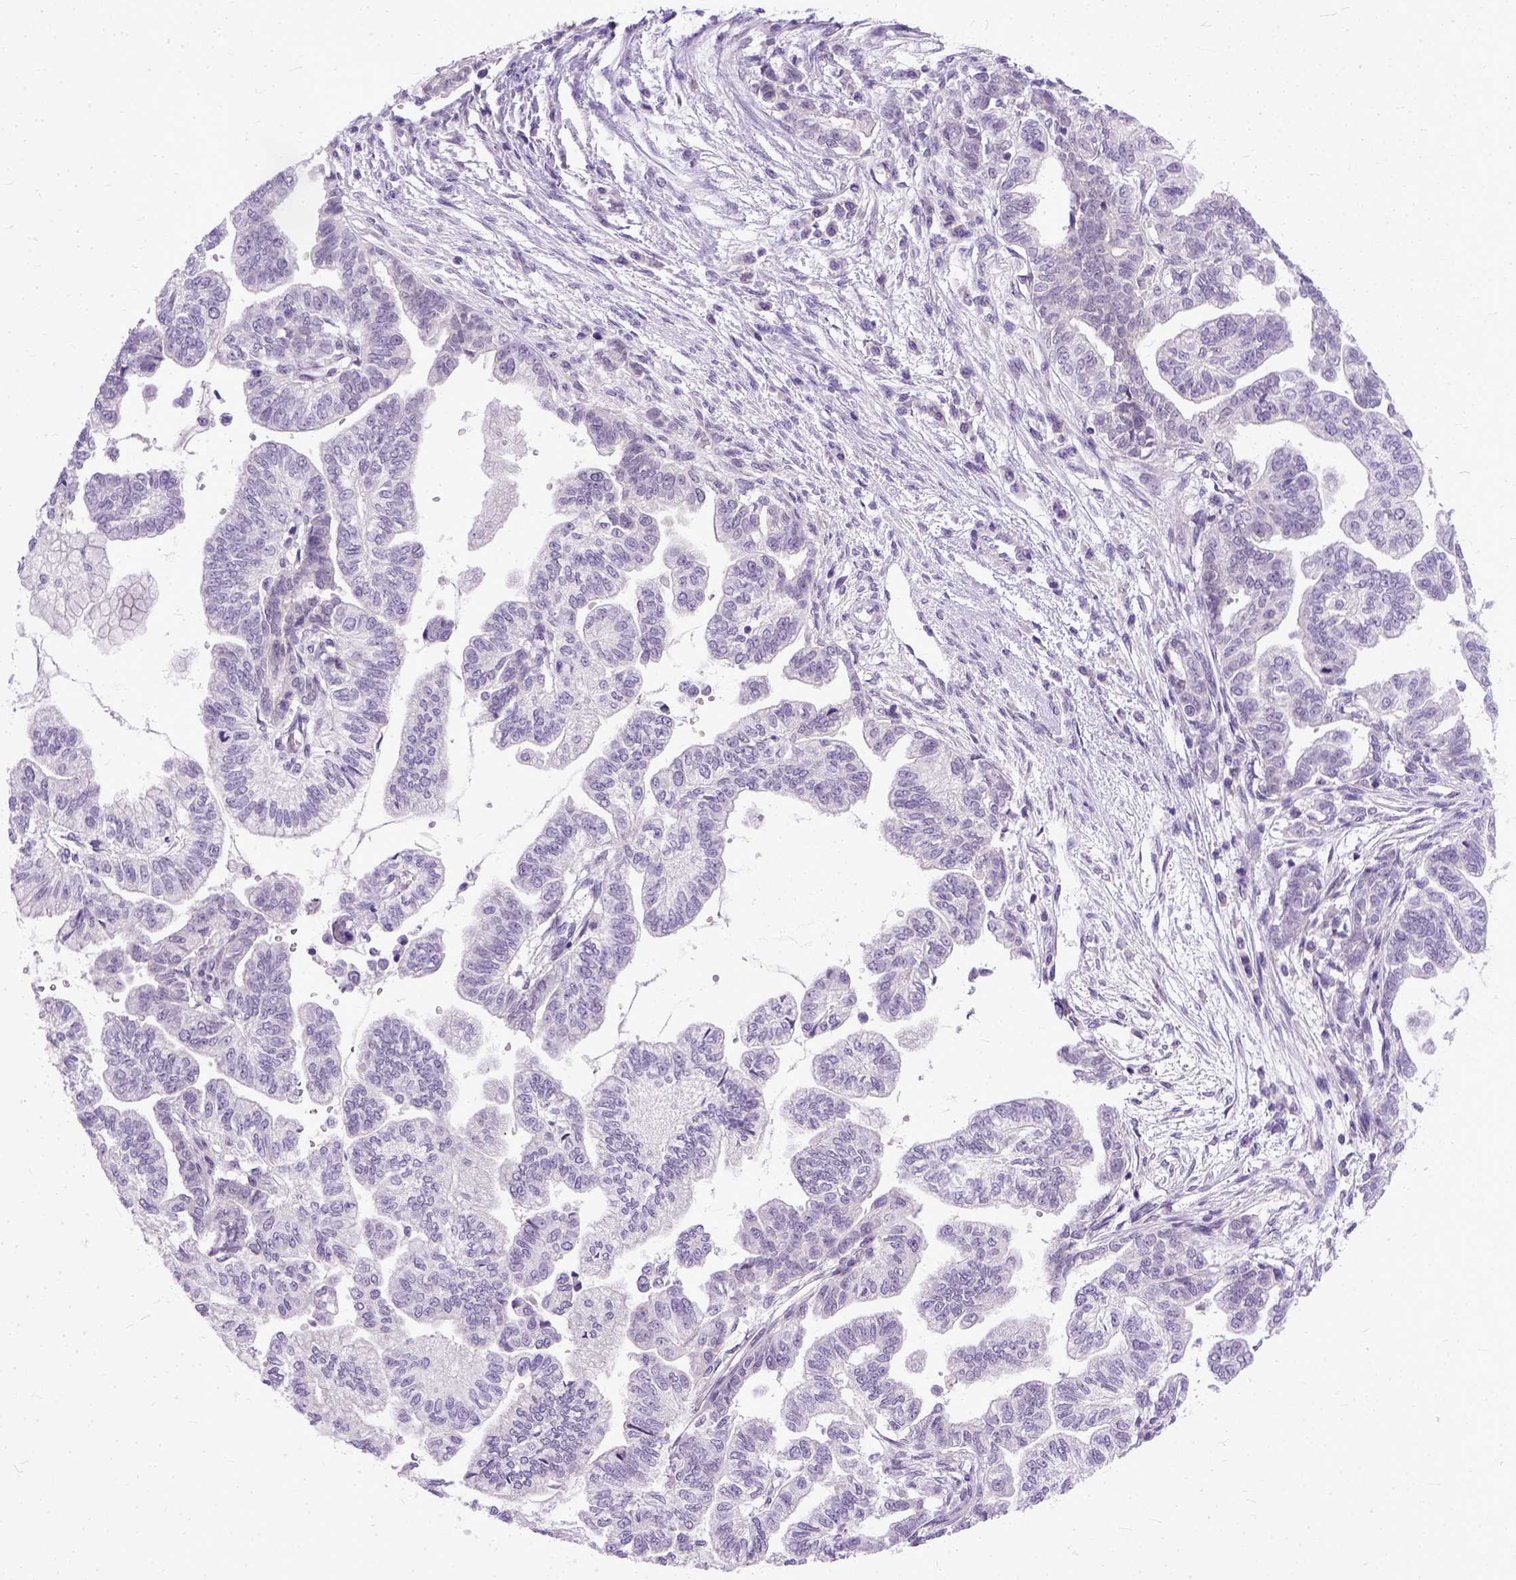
{"staining": {"intensity": "negative", "quantity": "none", "location": "none"}, "tissue": "stomach cancer", "cell_type": "Tumor cells", "image_type": "cancer", "snomed": [{"axis": "morphology", "description": "Adenocarcinoma, NOS"}, {"axis": "topography", "description": "Stomach"}], "caption": "Stomach cancer (adenocarcinoma) stained for a protein using IHC shows no expression tumor cells.", "gene": "TCEAL7", "patient": {"sex": "male", "age": 83}}